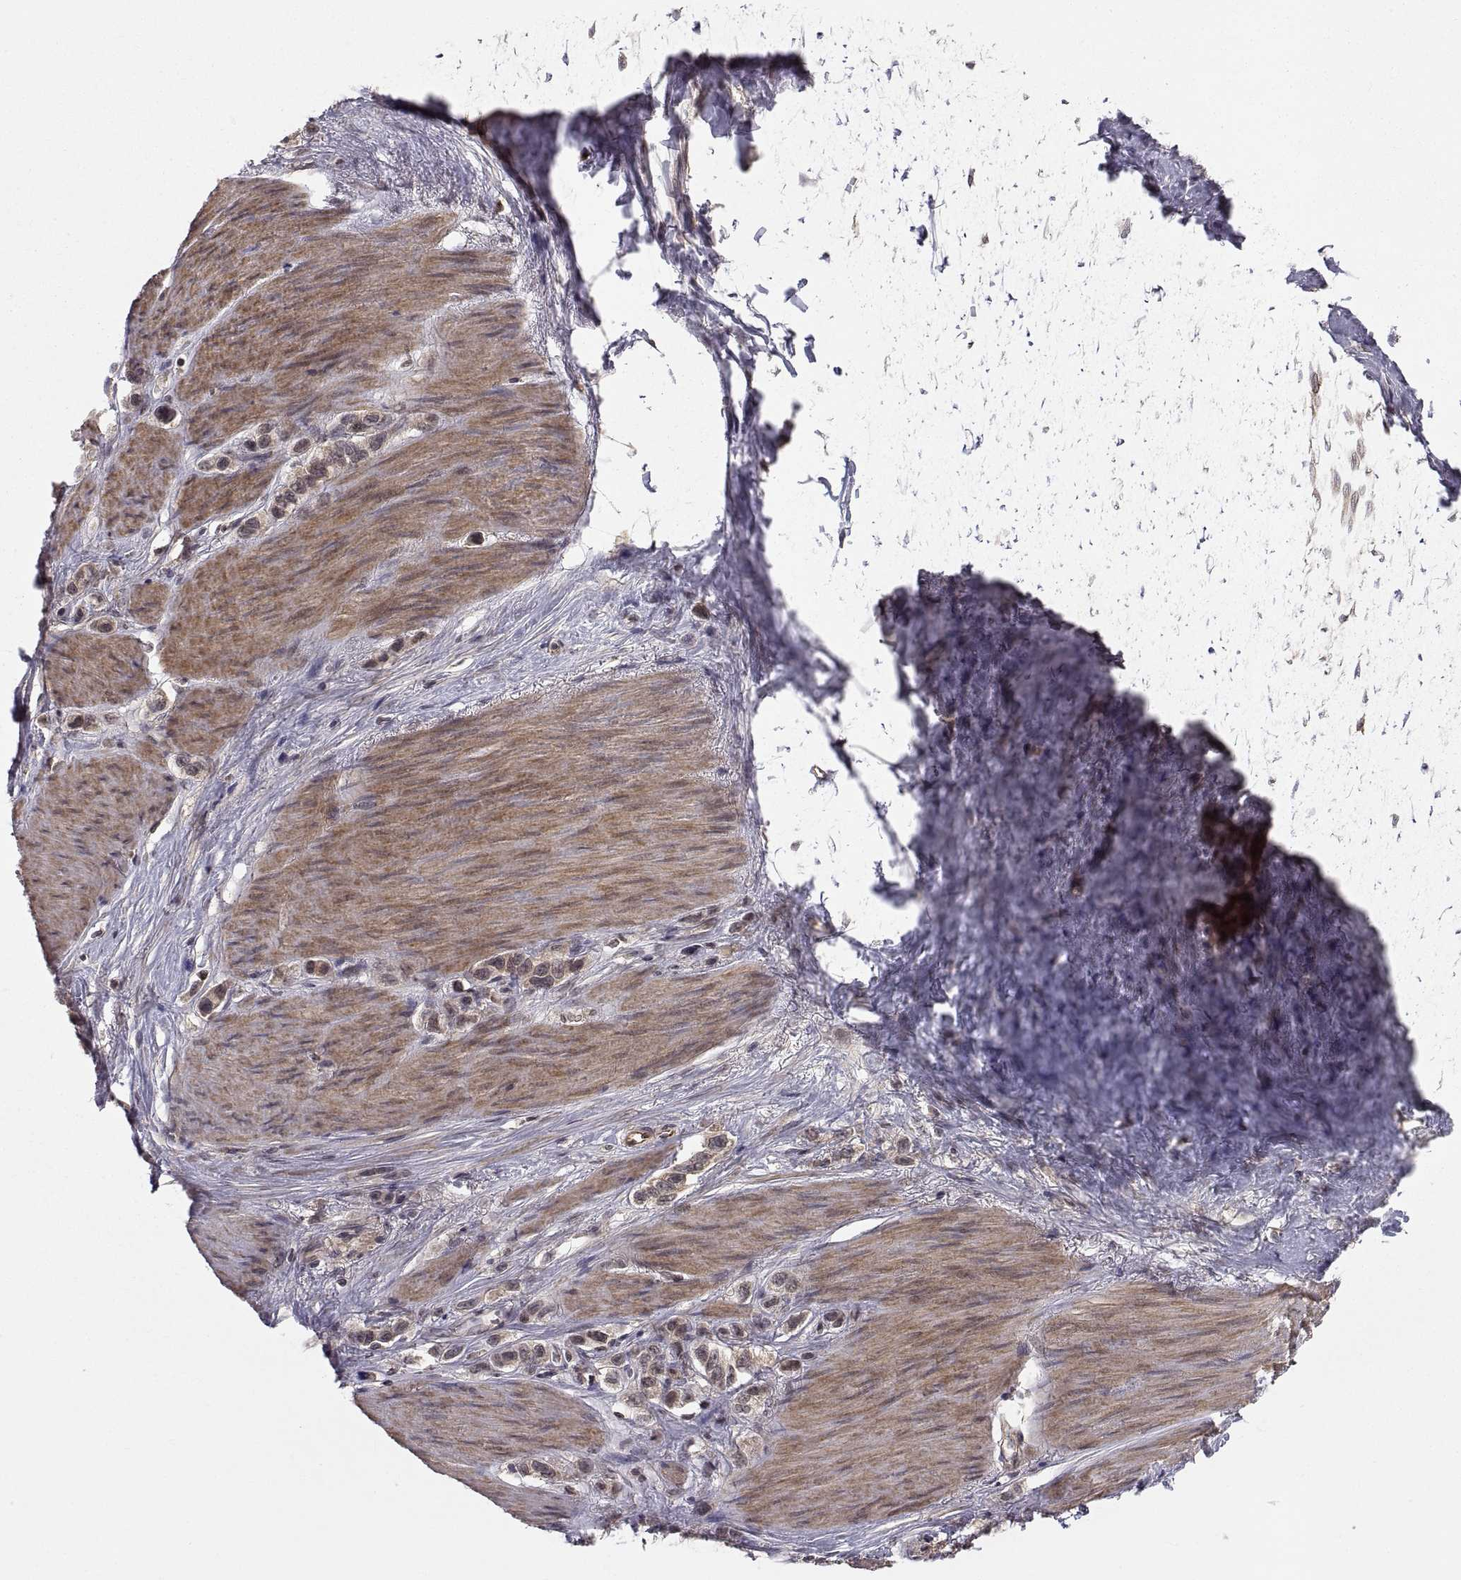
{"staining": {"intensity": "moderate", "quantity": "<25%", "location": "cytoplasmic/membranous"}, "tissue": "stomach cancer", "cell_type": "Tumor cells", "image_type": "cancer", "snomed": [{"axis": "morphology", "description": "Normal tissue, NOS"}, {"axis": "morphology", "description": "Adenocarcinoma, NOS"}, {"axis": "morphology", "description": "Adenocarcinoma, High grade"}, {"axis": "topography", "description": "Stomach, upper"}, {"axis": "topography", "description": "Stomach"}], "caption": "Human adenocarcinoma (stomach) stained with a protein marker displays moderate staining in tumor cells.", "gene": "ABL2", "patient": {"sex": "female", "age": 65}}